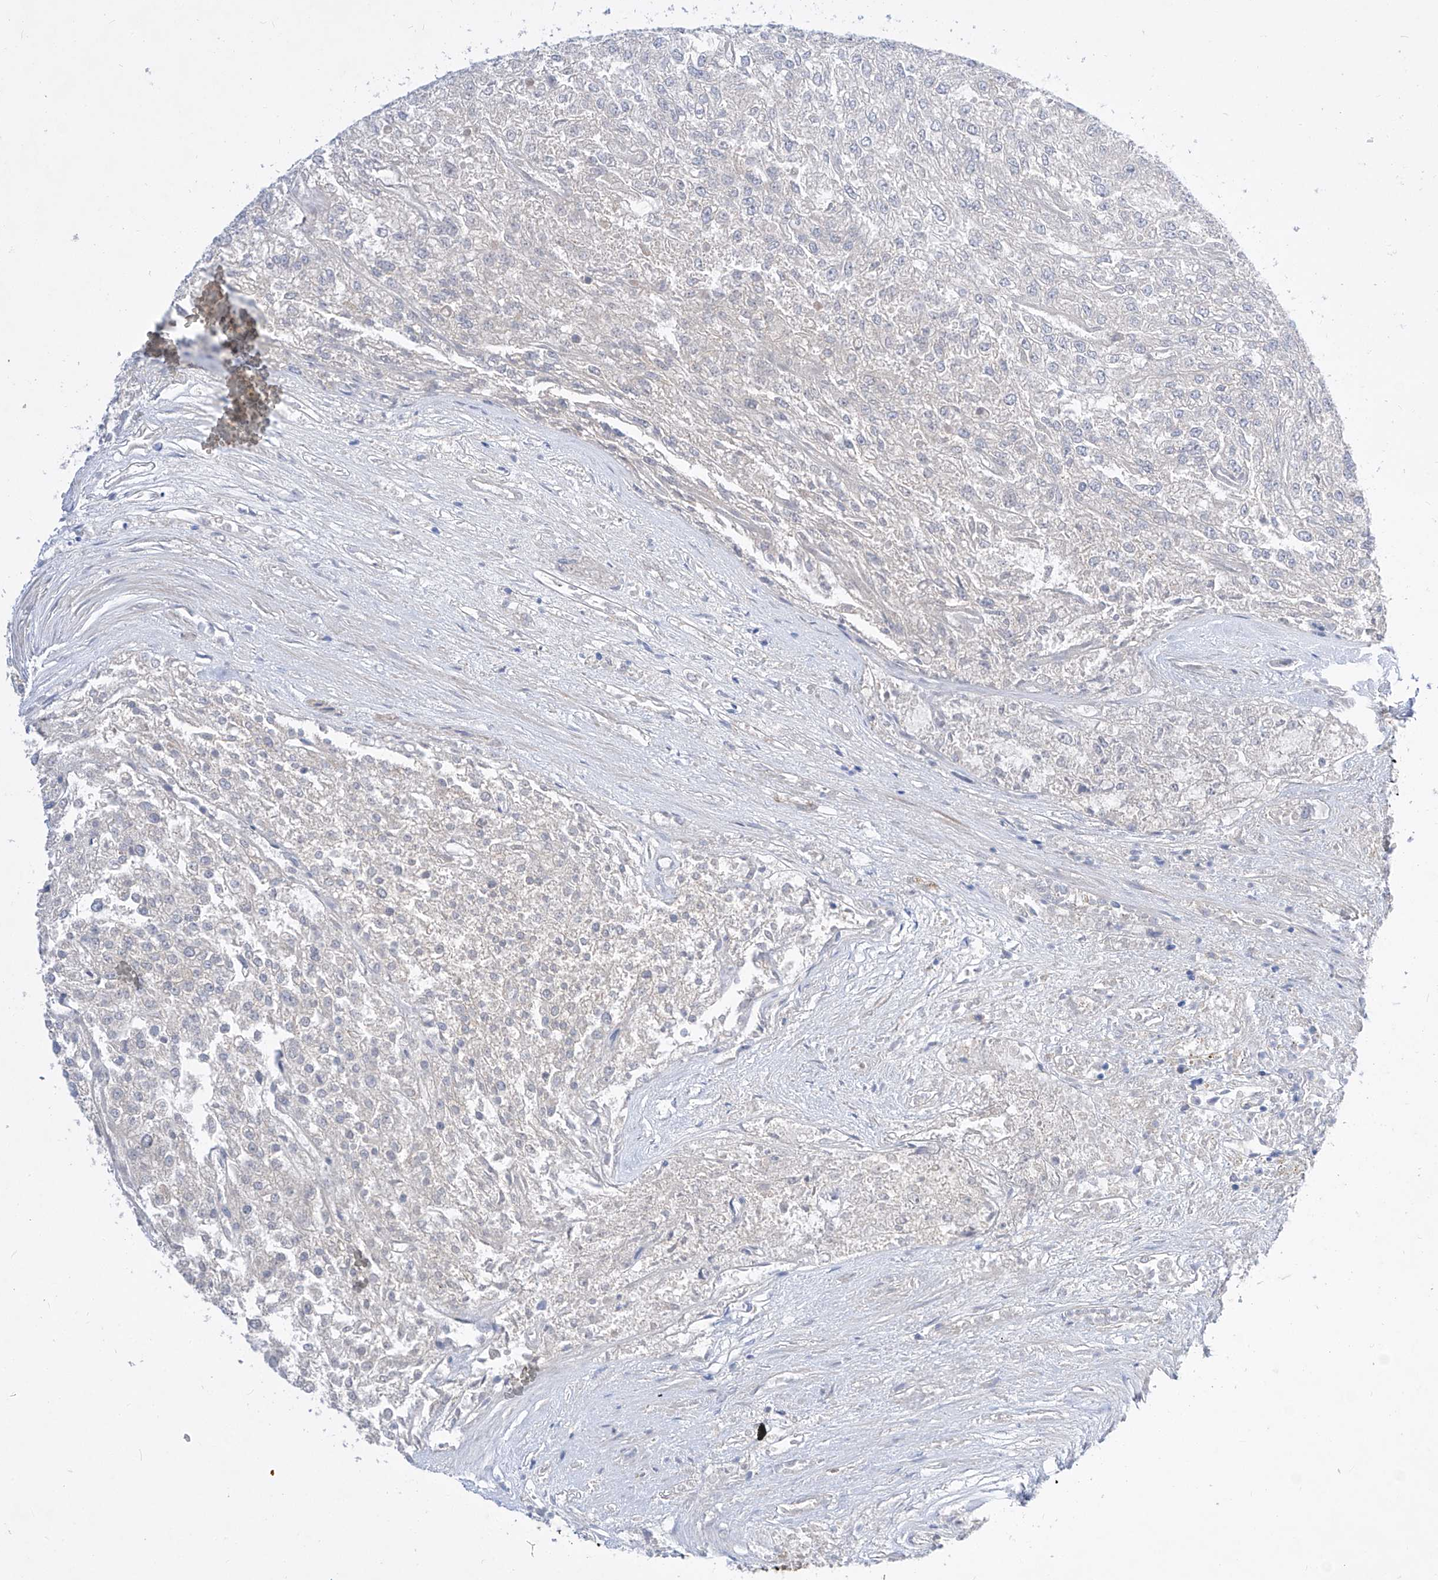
{"staining": {"intensity": "negative", "quantity": "none", "location": "none"}, "tissue": "renal cancer", "cell_type": "Tumor cells", "image_type": "cancer", "snomed": [{"axis": "morphology", "description": "Adenocarcinoma, NOS"}, {"axis": "topography", "description": "Kidney"}], "caption": "Image shows no protein staining in tumor cells of renal cancer (adenocarcinoma) tissue.", "gene": "SRBD1", "patient": {"sex": "female", "age": 54}}